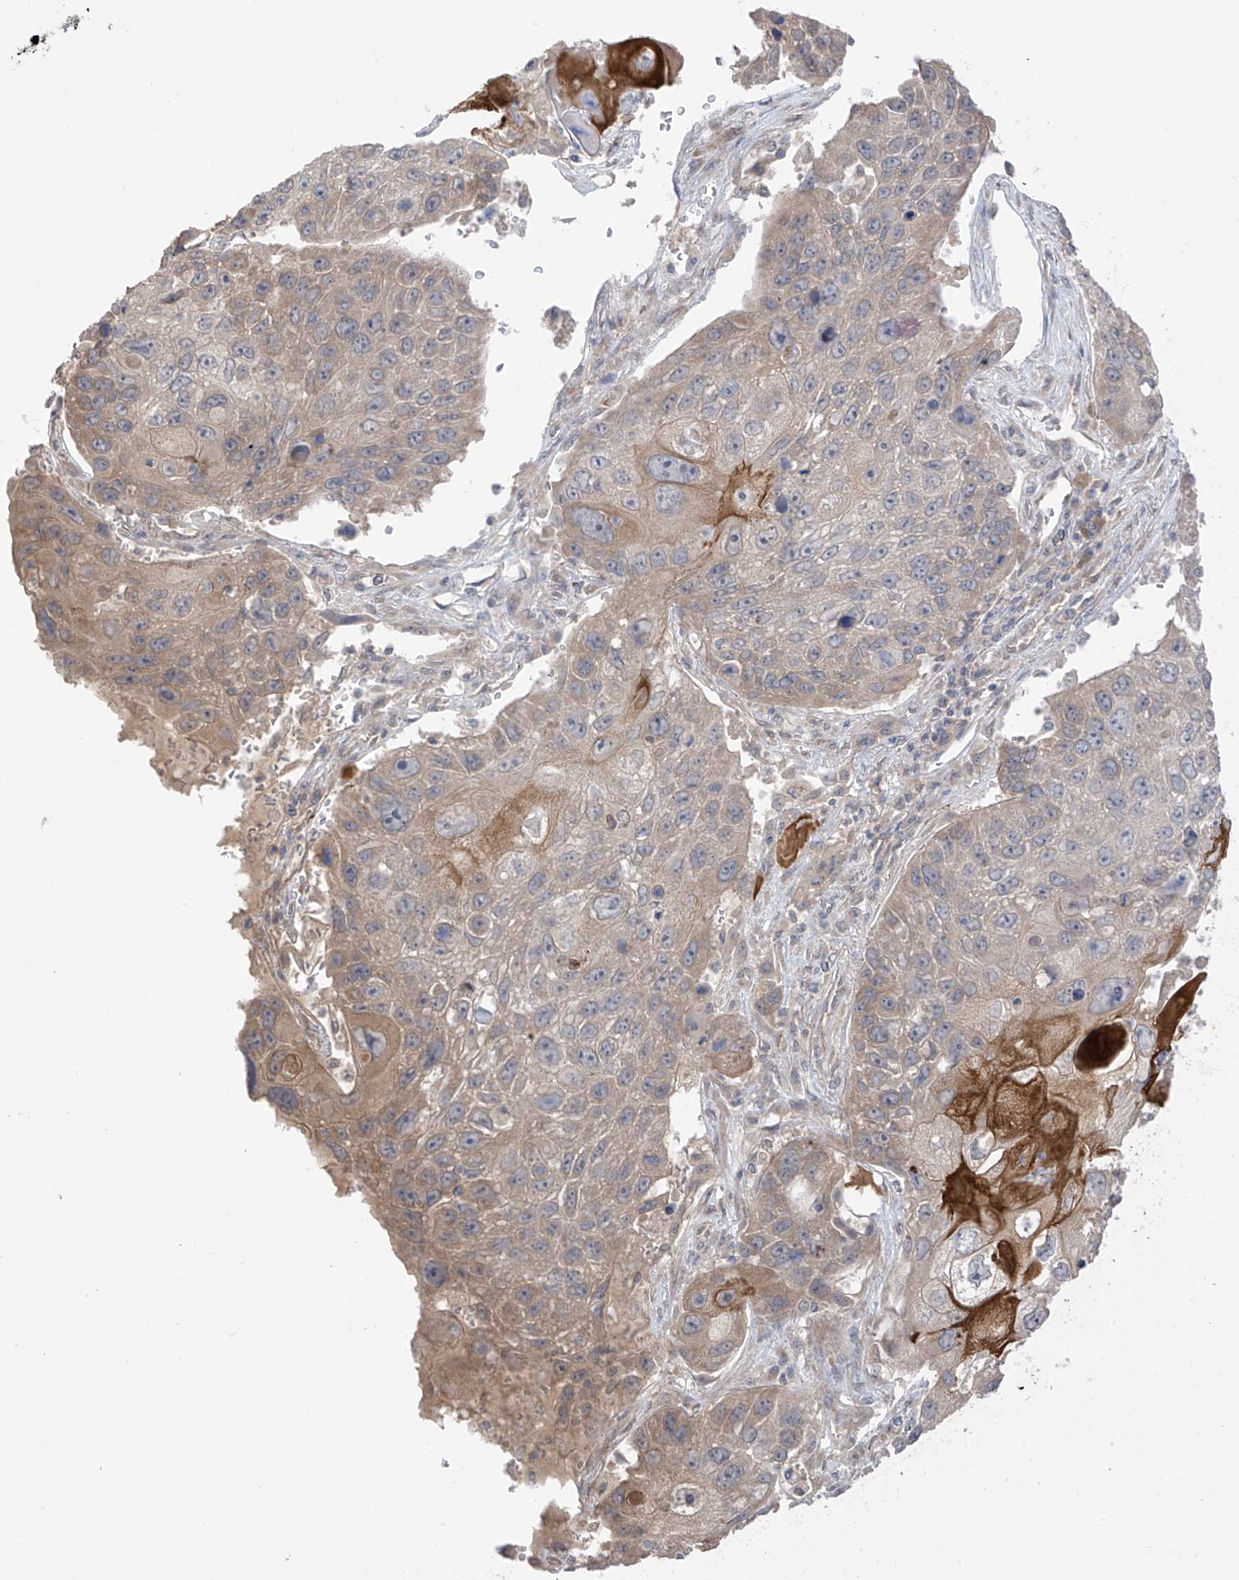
{"staining": {"intensity": "weak", "quantity": "25%-75%", "location": "cytoplasmic/membranous"}, "tissue": "lung cancer", "cell_type": "Tumor cells", "image_type": "cancer", "snomed": [{"axis": "morphology", "description": "Squamous cell carcinoma, NOS"}, {"axis": "topography", "description": "Lung"}], "caption": "This image shows immunohistochemistry staining of lung cancer (squamous cell carcinoma), with low weak cytoplasmic/membranous expression in about 25%-75% of tumor cells.", "gene": "NALCN", "patient": {"sex": "male", "age": 61}}